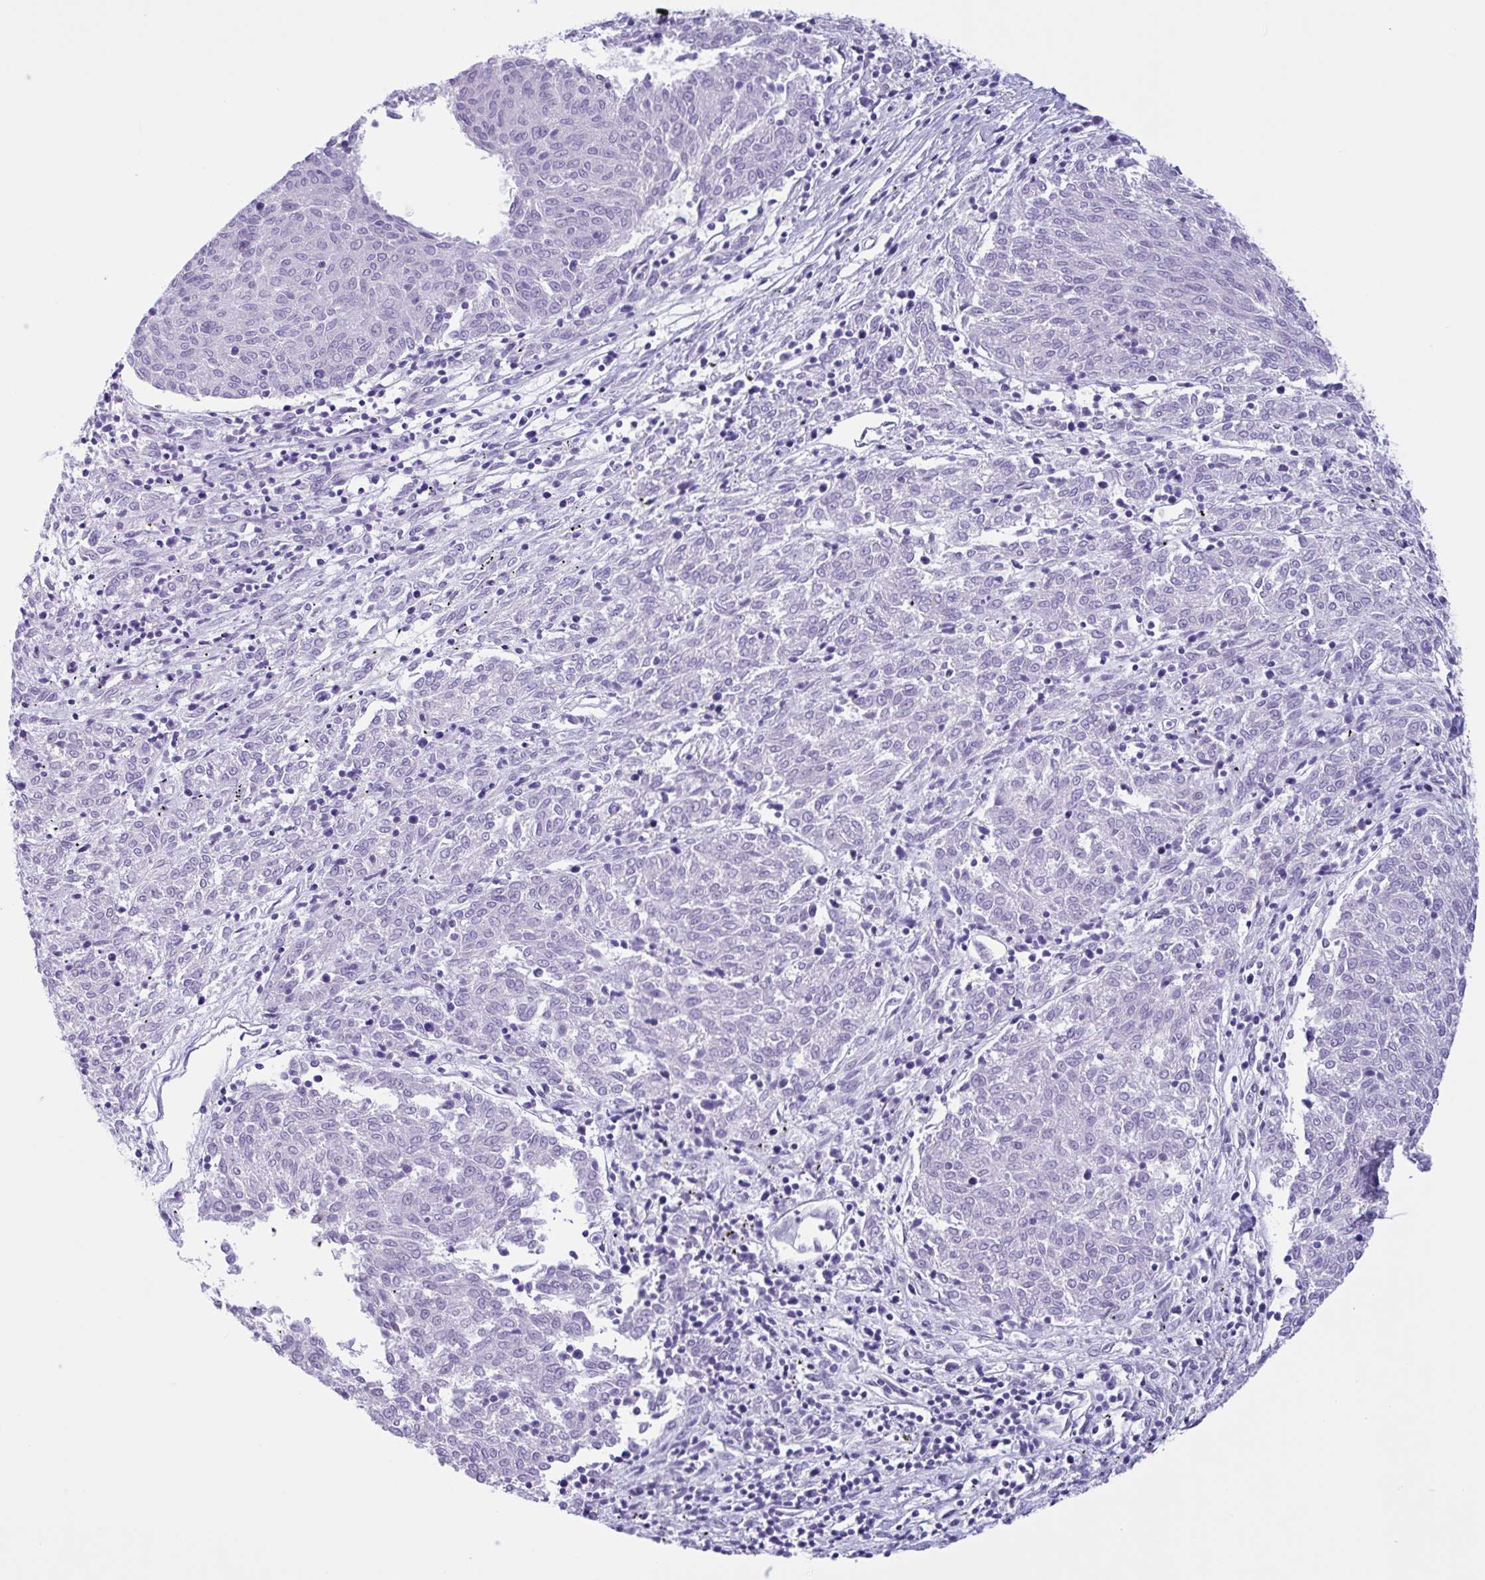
{"staining": {"intensity": "negative", "quantity": "none", "location": "none"}, "tissue": "melanoma", "cell_type": "Tumor cells", "image_type": "cancer", "snomed": [{"axis": "morphology", "description": "Malignant melanoma, NOS"}, {"axis": "topography", "description": "Skin"}], "caption": "Histopathology image shows no protein expression in tumor cells of malignant melanoma tissue.", "gene": "AHCYL2", "patient": {"sex": "female", "age": 72}}